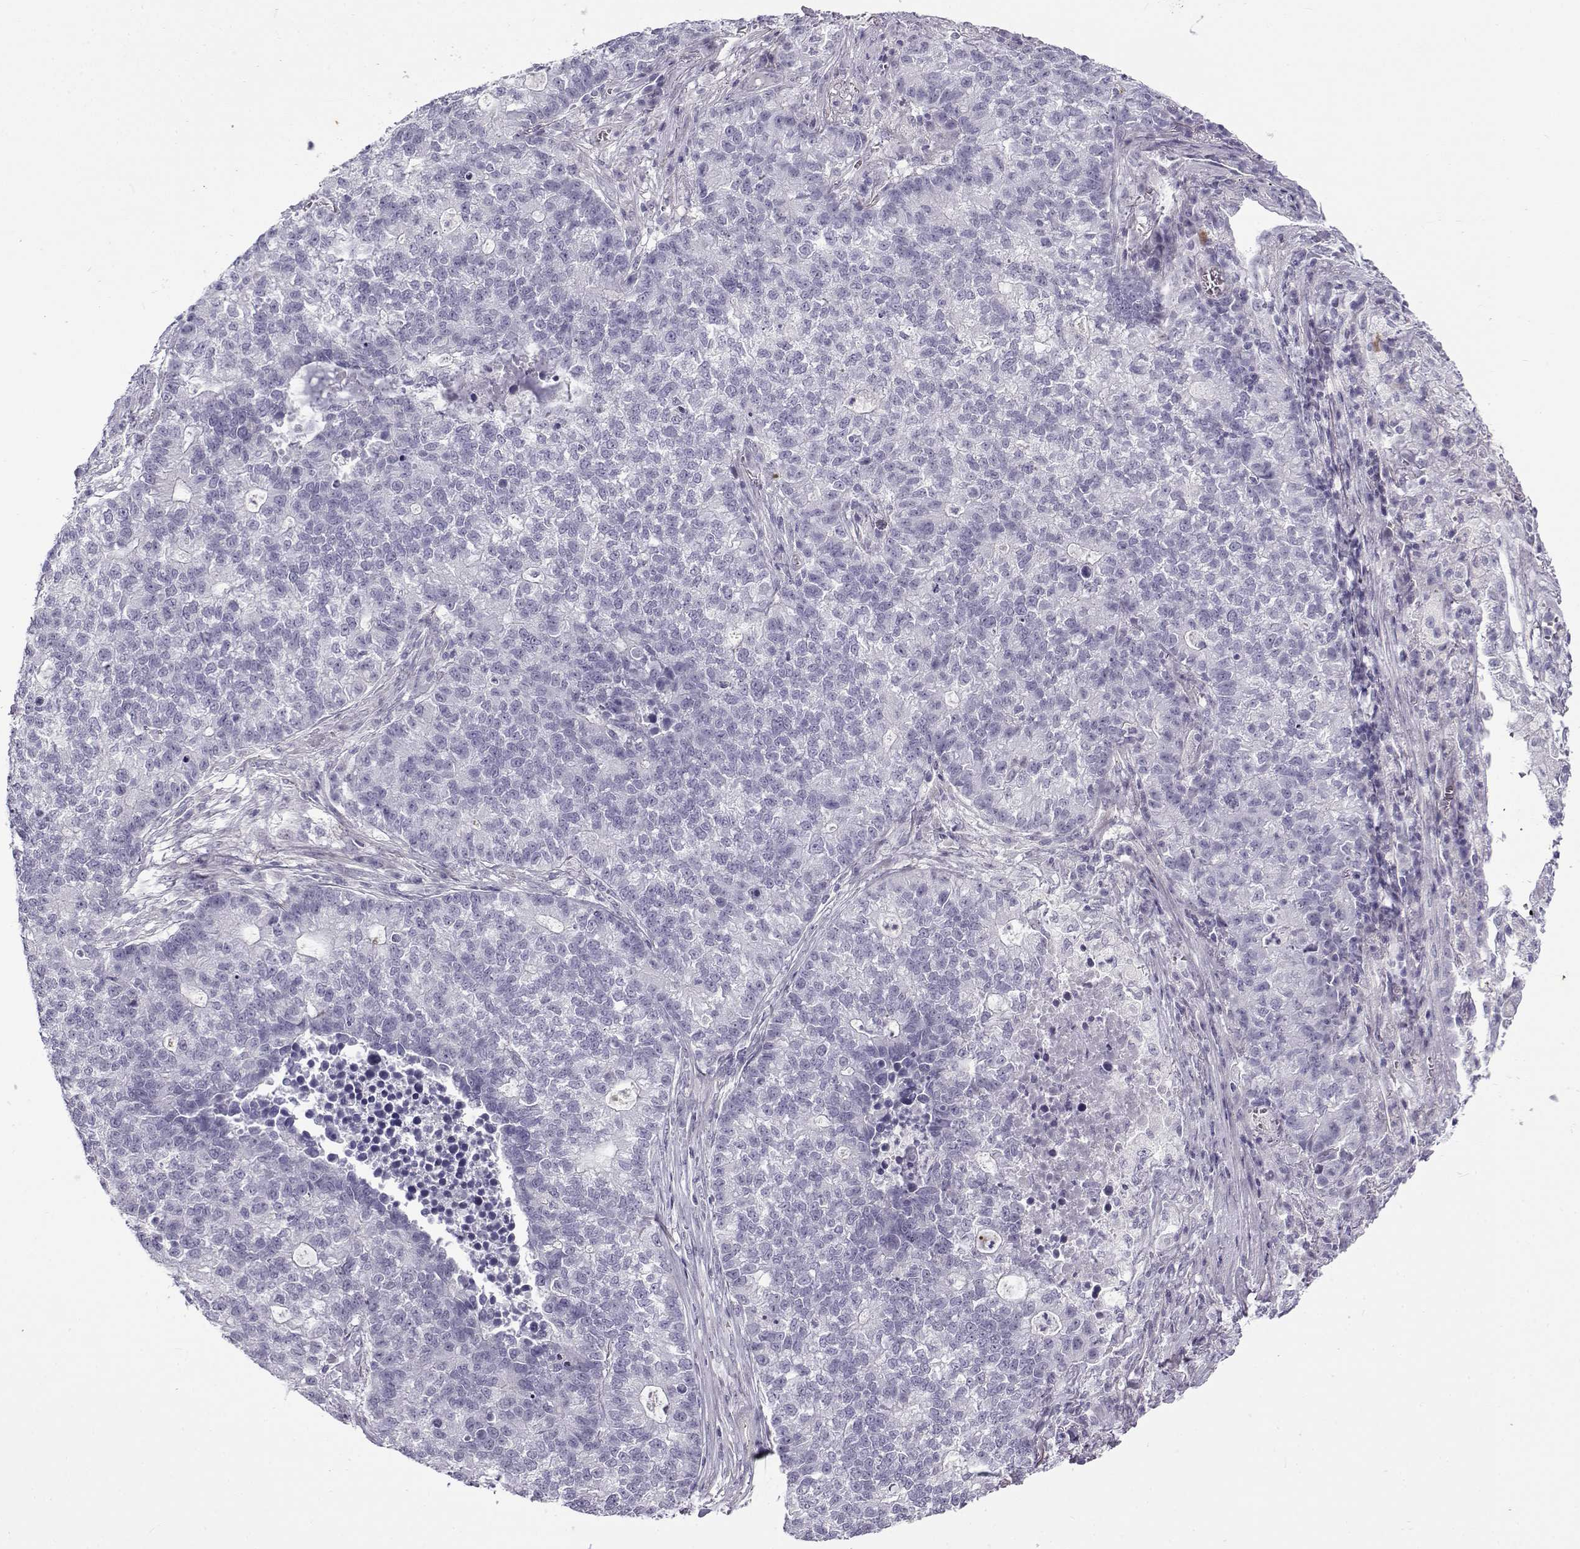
{"staining": {"intensity": "negative", "quantity": "none", "location": "none"}, "tissue": "lung cancer", "cell_type": "Tumor cells", "image_type": "cancer", "snomed": [{"axis": "morphology", "description": "Adenocarcinoma, NOS"}, {"axis": "topography", "description": "Lung"}], "caption": "The image shows no staining of tumor cells in lung adenocarcinoma.", "gene": "GTSF1L", "patient": {"sex": "male", "age": 57}}